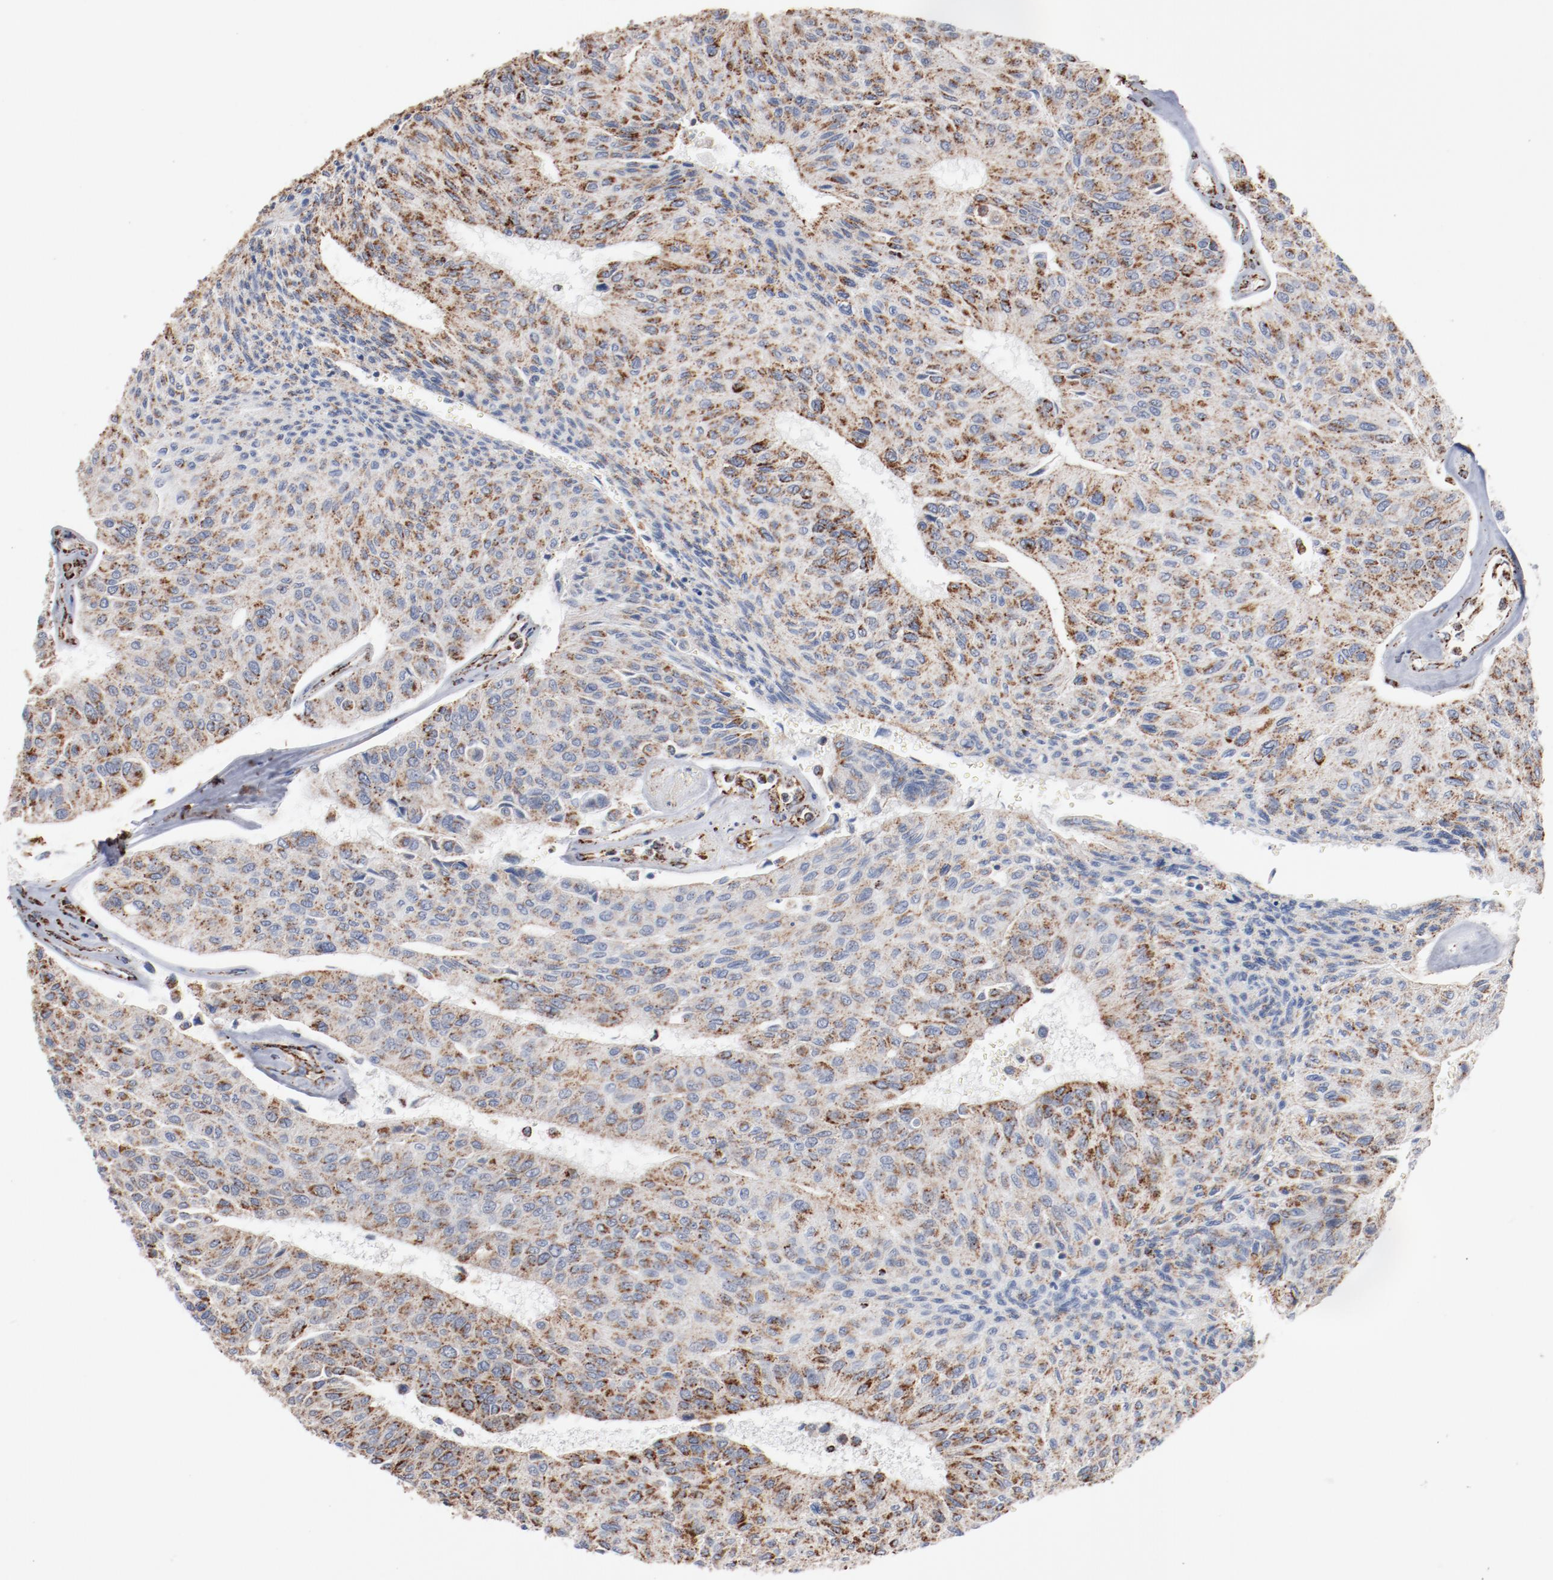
{"staining": {"intensity": "moderate", "quantity": ">75%", "location": "cytoplasmic/membranous"}, "tissue": "urothelial cancer", "cell_type": "Tumor cells", "image_type": "cancer", "snomed": [{"axis": "morphology", "description": "Urothelial carcinoma, High grade"}, {"axis": "topography", "description": "Urinary bladder"}], "caption": "Immunohistochemistry (IHC) histopathology image of neoplastic tissue: urothelial cancer stained using immunohistochemistry (IHC) displays medium levels of moderate protein expression localized specifically in the cytoplasmic/membranous of tumor cells, appearing as a cytoplasmic/membranous brown color.", "gene": "NDUFS4", "patient": {"sex": "male", "age": 66}}